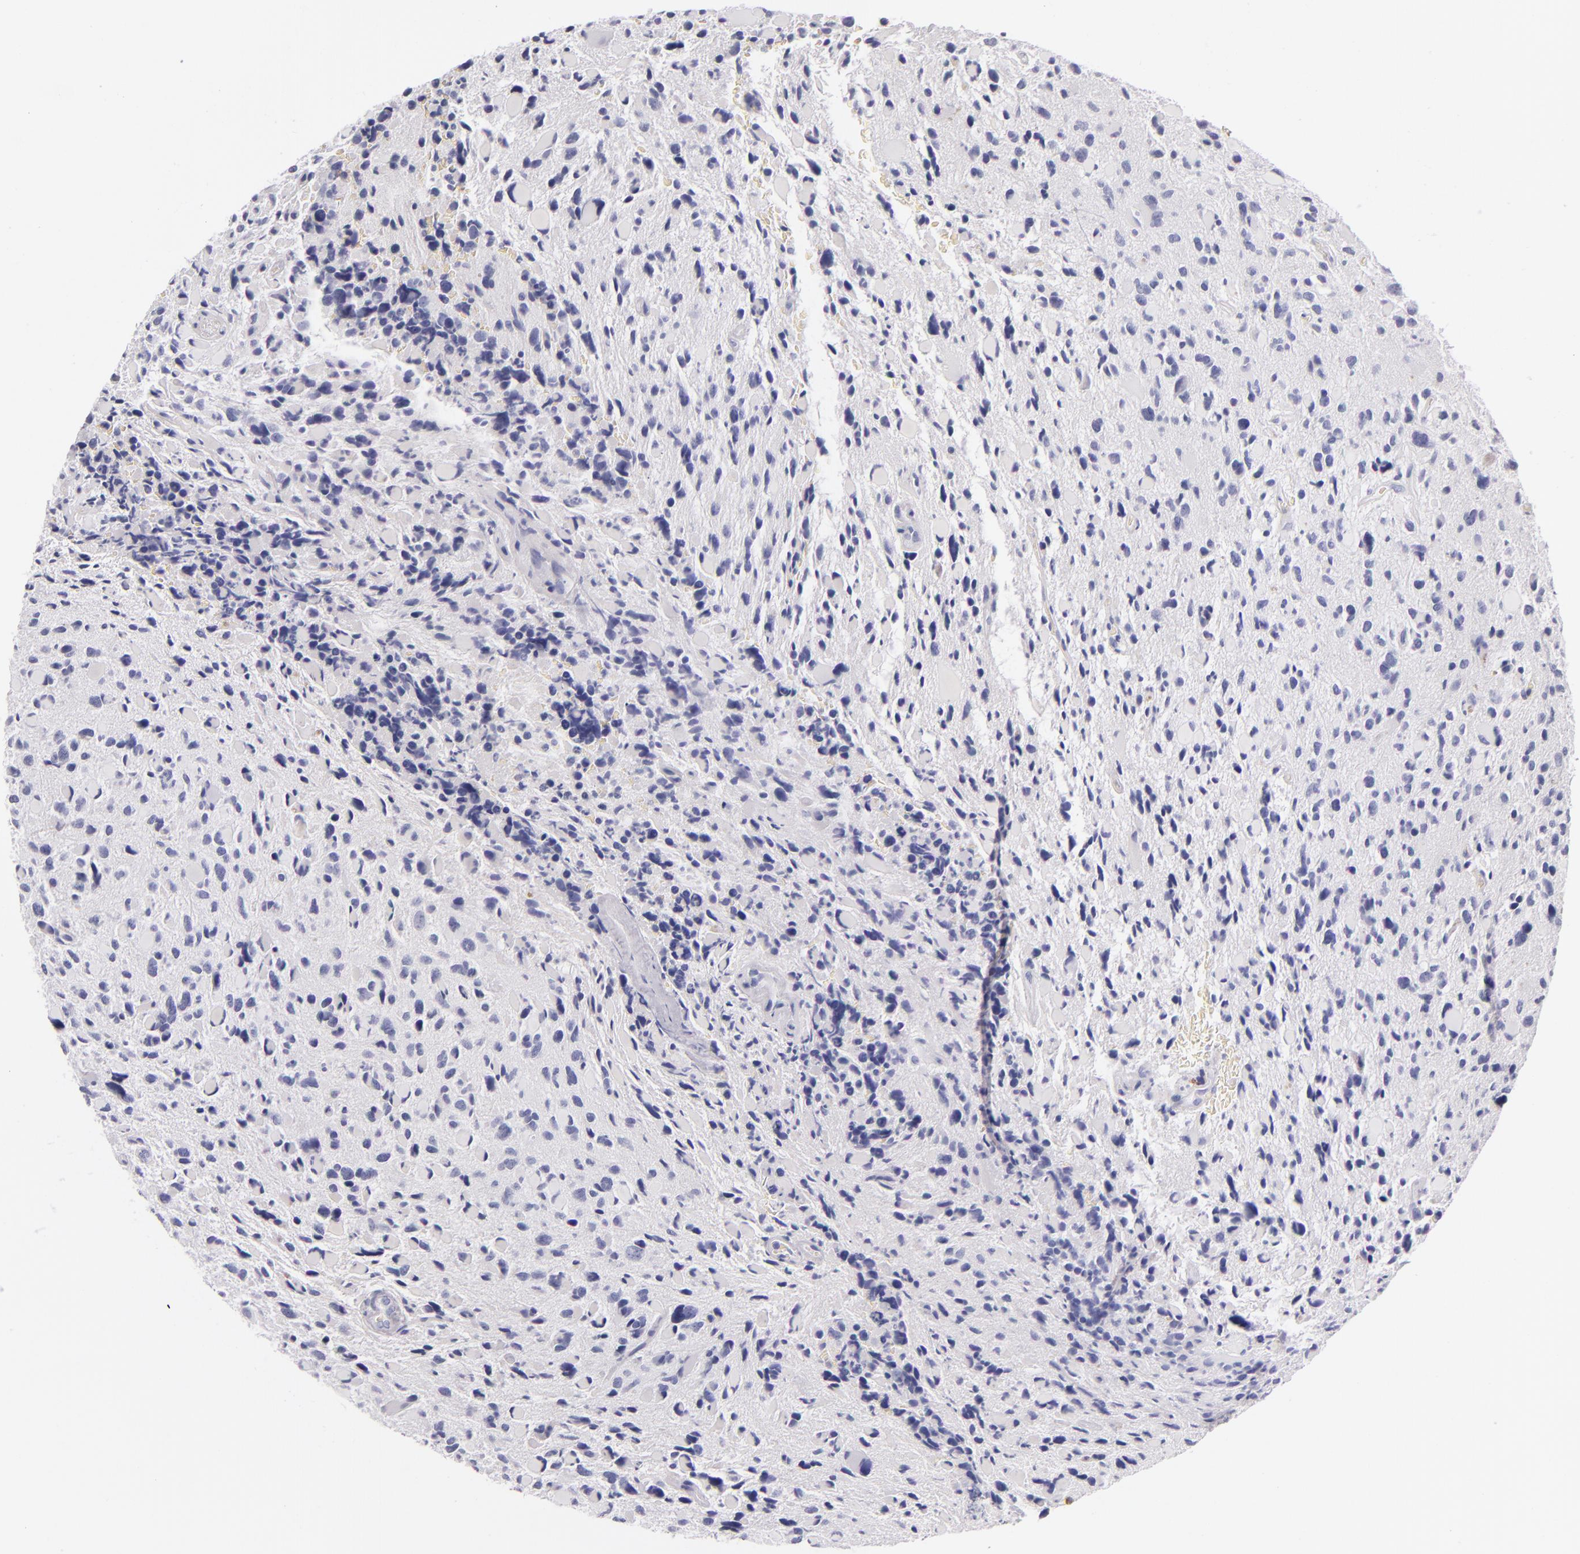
{"staining": {"intensity": "negative", "quantity": "none", "location": "none"}, "tissue": "glioma", "cell_type": "Tumor cells", "image_type": "cancer", "snomed": [{"axis": "morphology", "description": "Glioma, malignant, High grade"}, {"axis": "topography", "description": "Brain"}], "caption": "High power microscopy image of an IHC photomicrograph of malignant high-grade glioma, revealing no significant staining in tumor cells.", "gene": "CD207", "patient": {"sex": "female", "age": 37}}